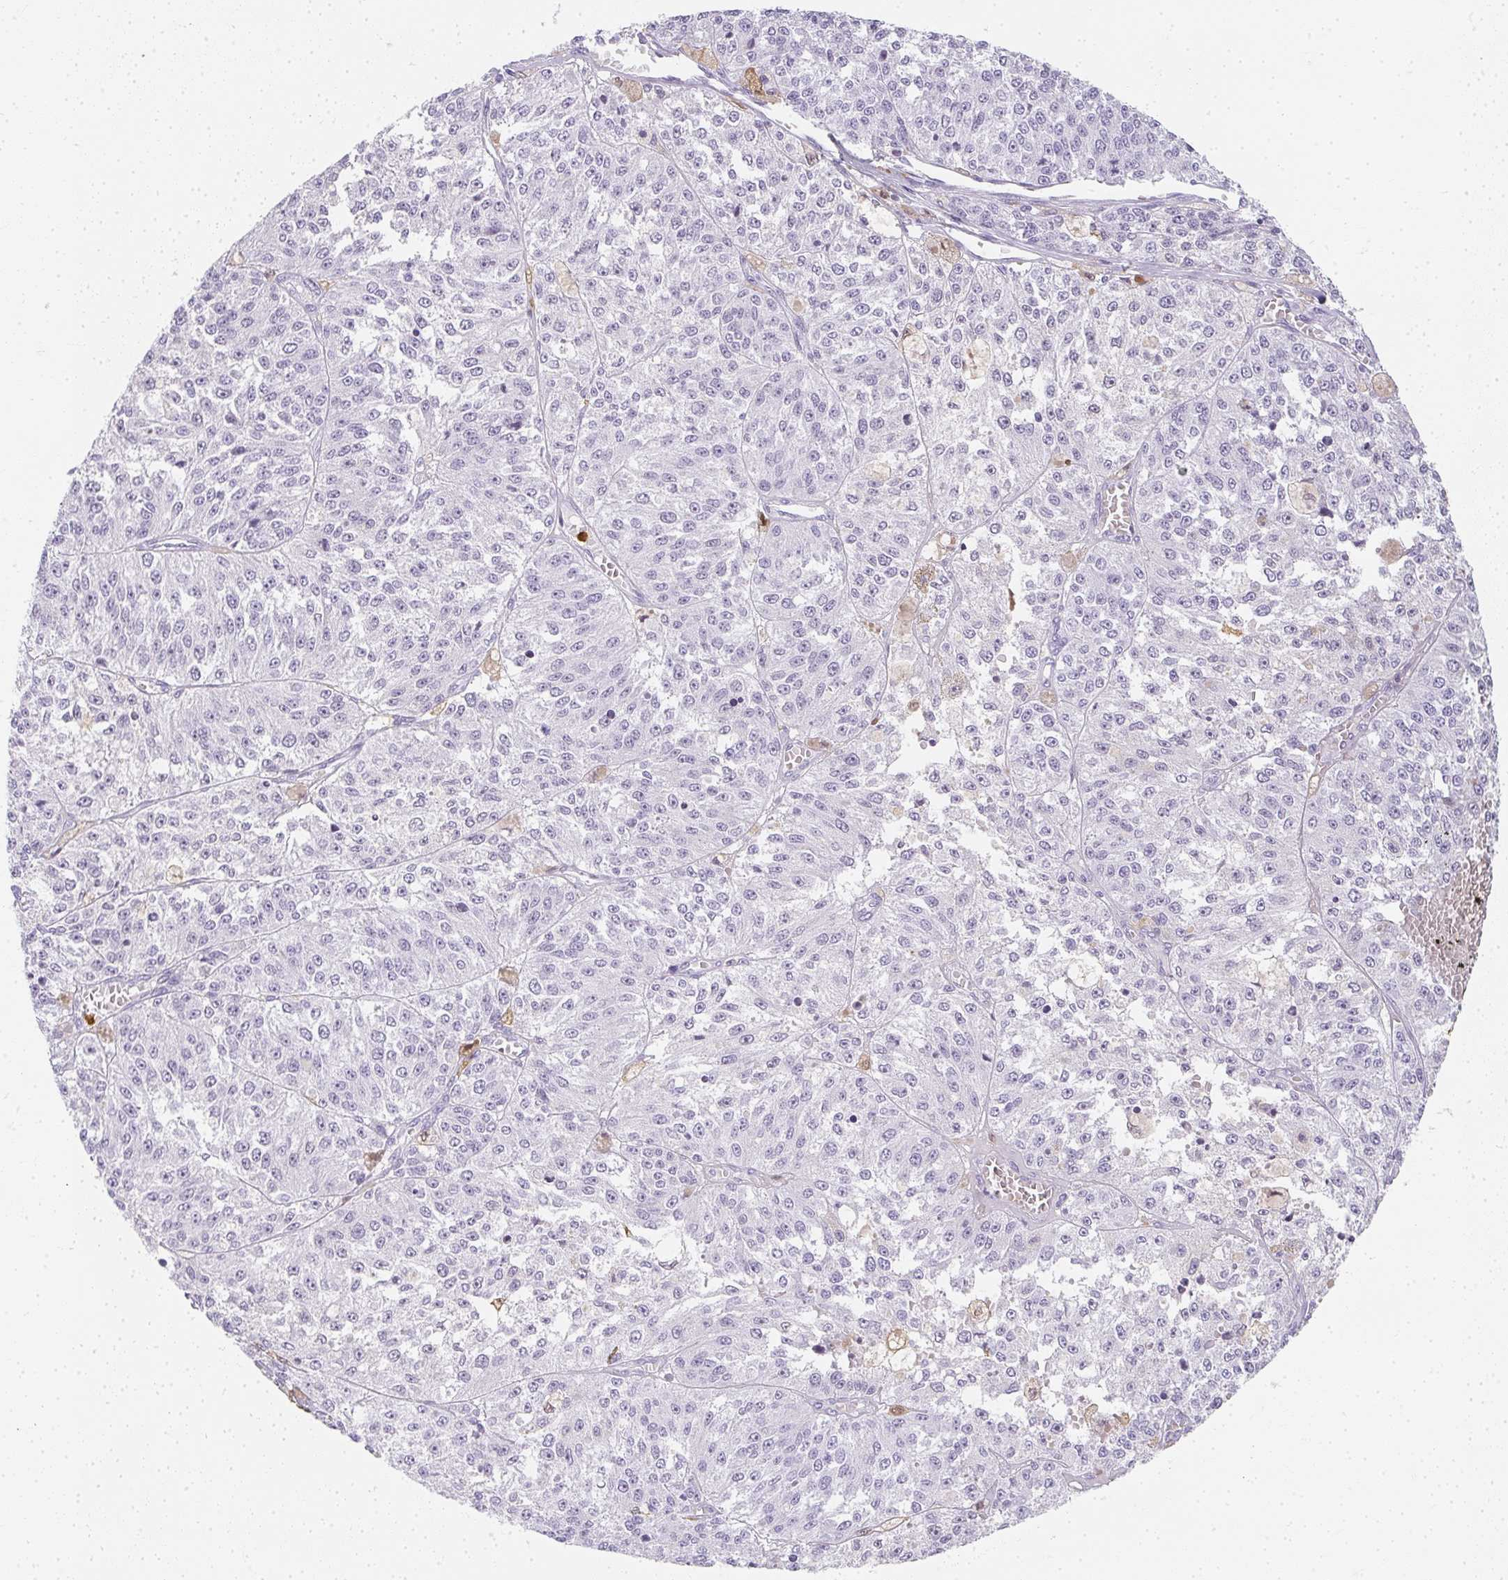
{"staining": {"intensity": "negative", "quantity": "none", "location": "none"}, "tissue": "melanoma", "cell_type": "Tumor cells", "image_type": "cancer", "snomed": [{"axis": "morphology", "description": "Malignant melanoma, Metastatic site"}, {"axis": "topography", "description": "Lymph node"}], "caption": "Immunohistochemistry (IHC) of malignant melanoma (metastatic site) shows no positivity in tumor cells.", "gene": "HK3", "patient": {"sex": "female", "age": 64}}